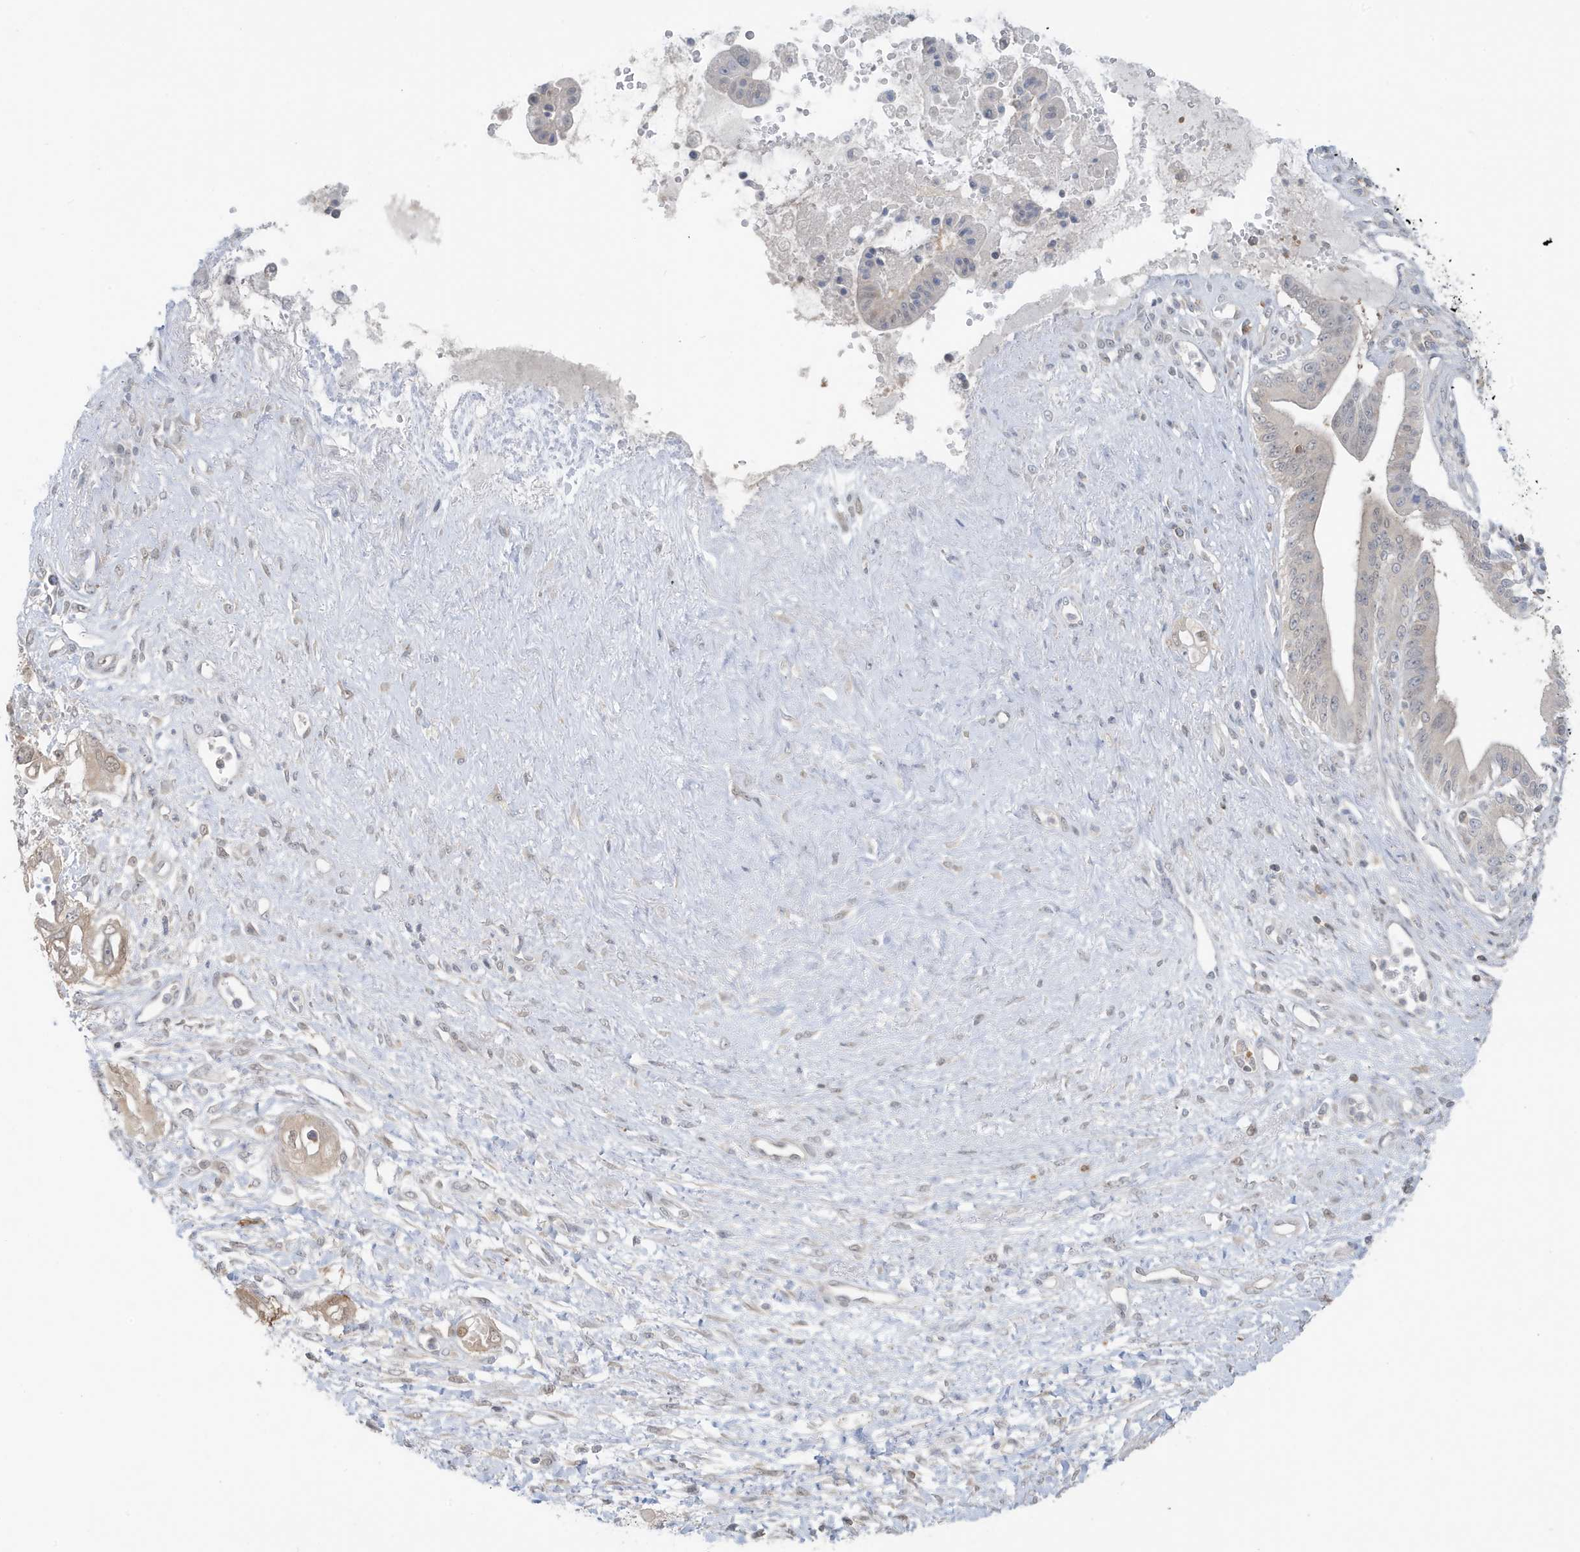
{"staining": {"intensity": "weak", "quantity": "<25%", "location": "cytoplasmic/membranous,nuclear"}, "tissue": "pancreatic cancer", "cell_type": "Tumor cells", "image_type": "cancer", "snomed": [{"axis": "morphology", "description": "Inflammation, NOS"}, {"axis": "morphology", "description": "Adenocarcinoma, NOS"}, {"axis": "topography", "description": "Pancreas"}], "caption": "A high-resolution image shows immunohistochemistry staining of adenocarcinoma (pancreatic), which shows no significant positivity in tumor cells.", "gene": "OGA", "patient": {"sex": "female", "age": 56}}